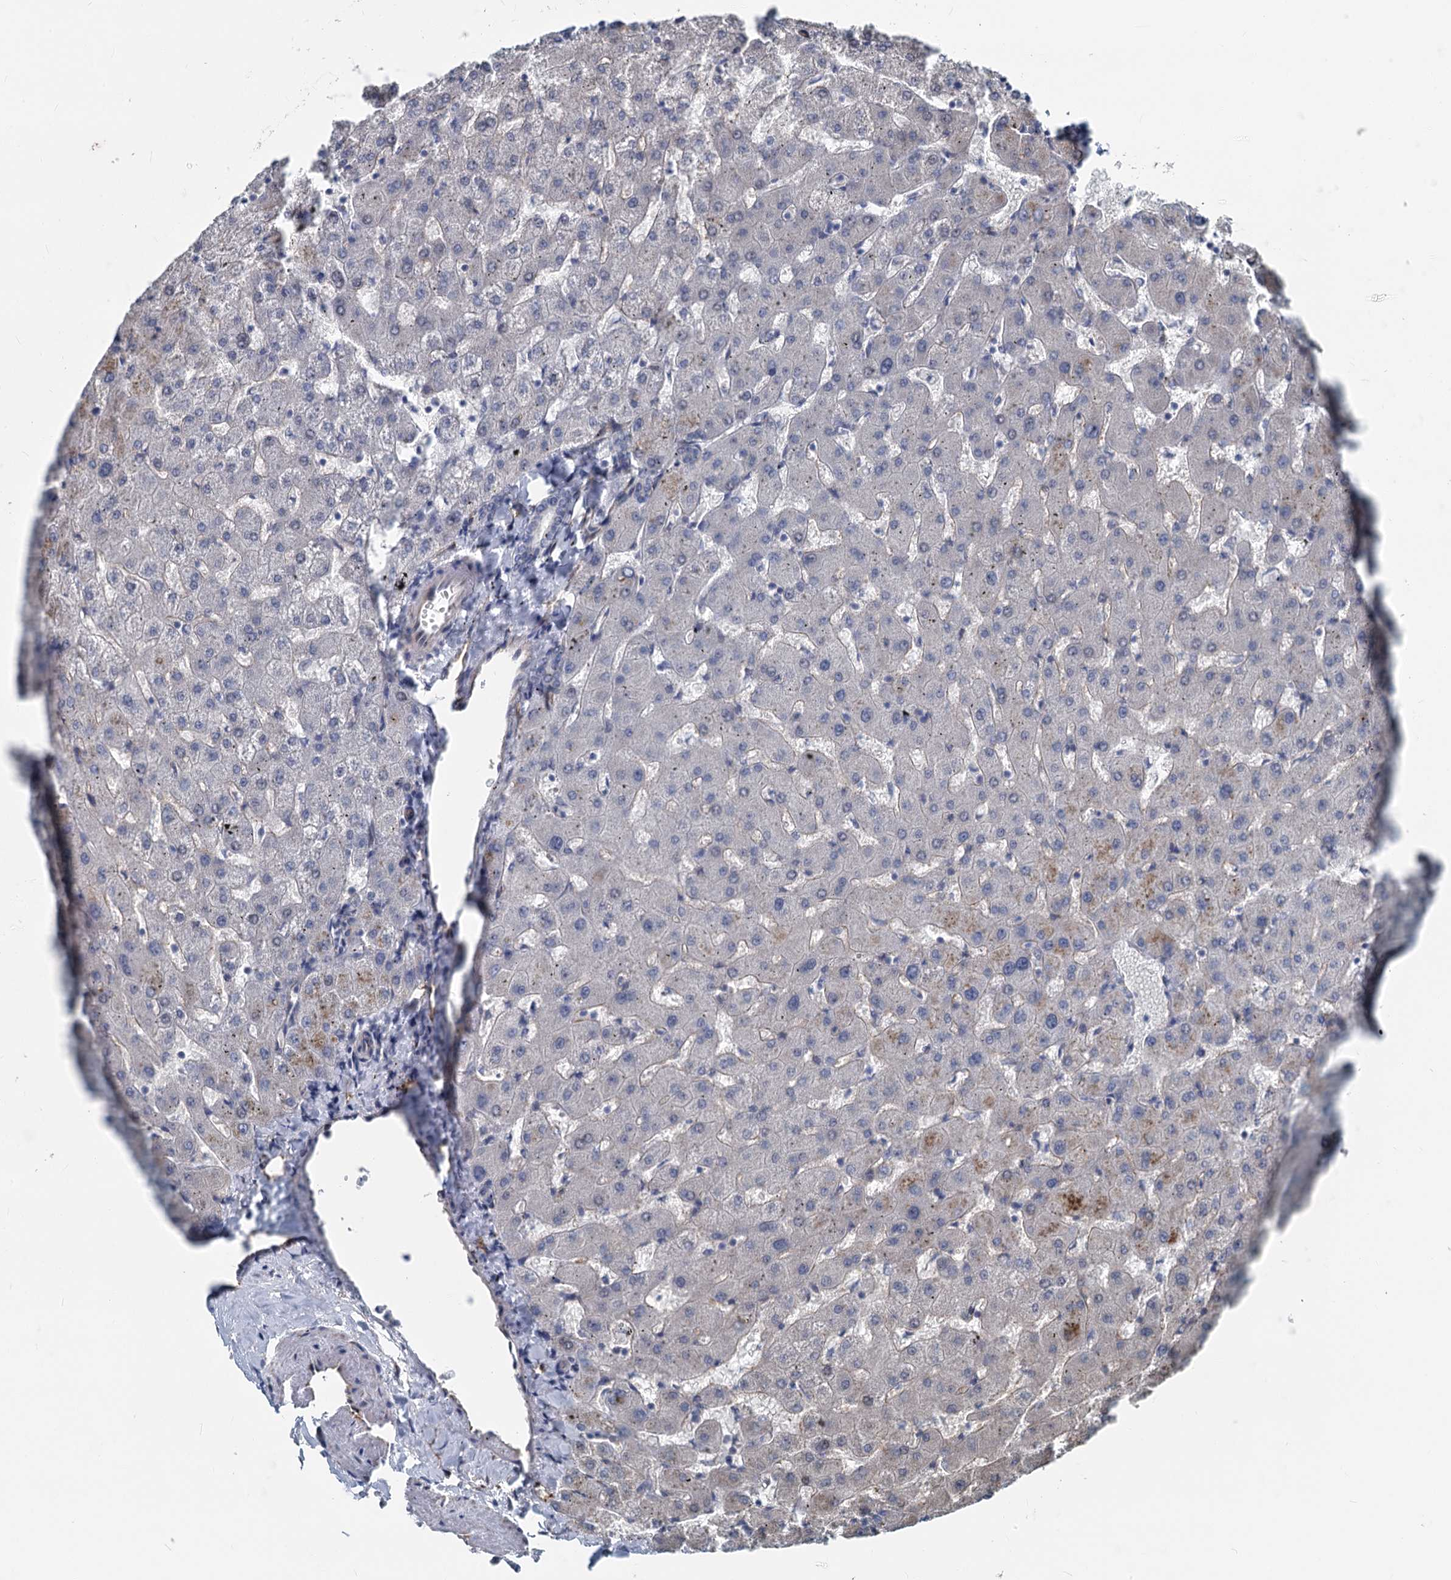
{"staining": {"intensity": "negative", "quantity": "none", "location": "none"}, "tissue": "liver", "cell_type": "Cholangiocytes", "image_type": "normal", "snomed": [{"axis": "morphology", "description": "Normal tissue, NOS"}, {"axis": "topography", "description": "Liver"}], "caption": "Immunohistochemistry (IHC) photomicrograph of benign liver: liver stained with DAB (3,3'-diaminobenzidine) shows no significant protein positivity in cholangiocytes.", "gene": "ASXL3", "patient": {"sex": "female", "age": 63}}